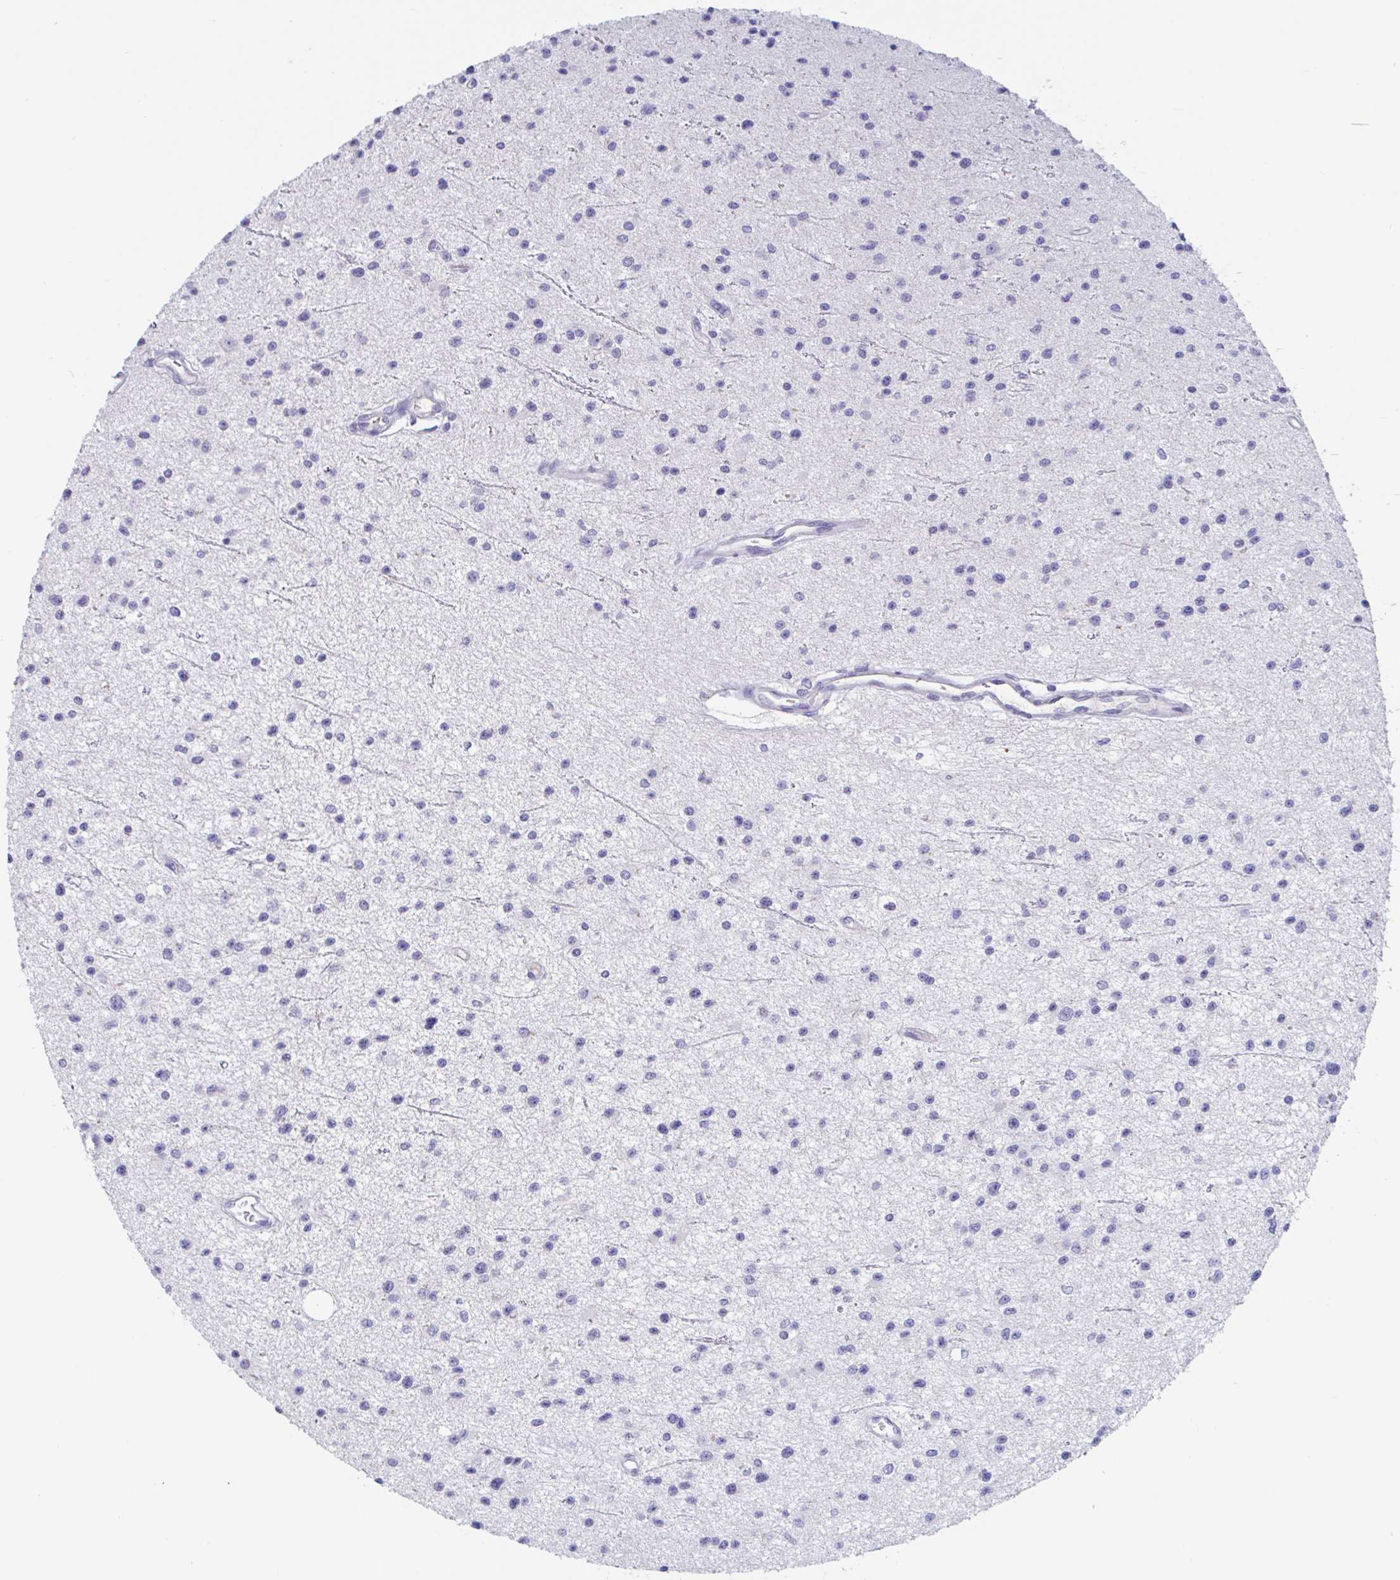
{"staining": {"intensity": "negative", "quantity": "none", "location": "none"}, "tissue": "glioma", "cell_type": "Tumor cells", "image_type": "cancer", "snomed": [{"axis": "morphology", "description": "Glioma, malignant, Low grade"}, {"axis": "topography", "description": "Brain"}], "caption": "High power microscopy micrograph of an immunohistochemistry histopathology image of low-grade glioma (malignant), revealing no significant expression in tumor cells.", "gene": "ZNHIT2", "patient": {"sex": "male", "age": 43}}